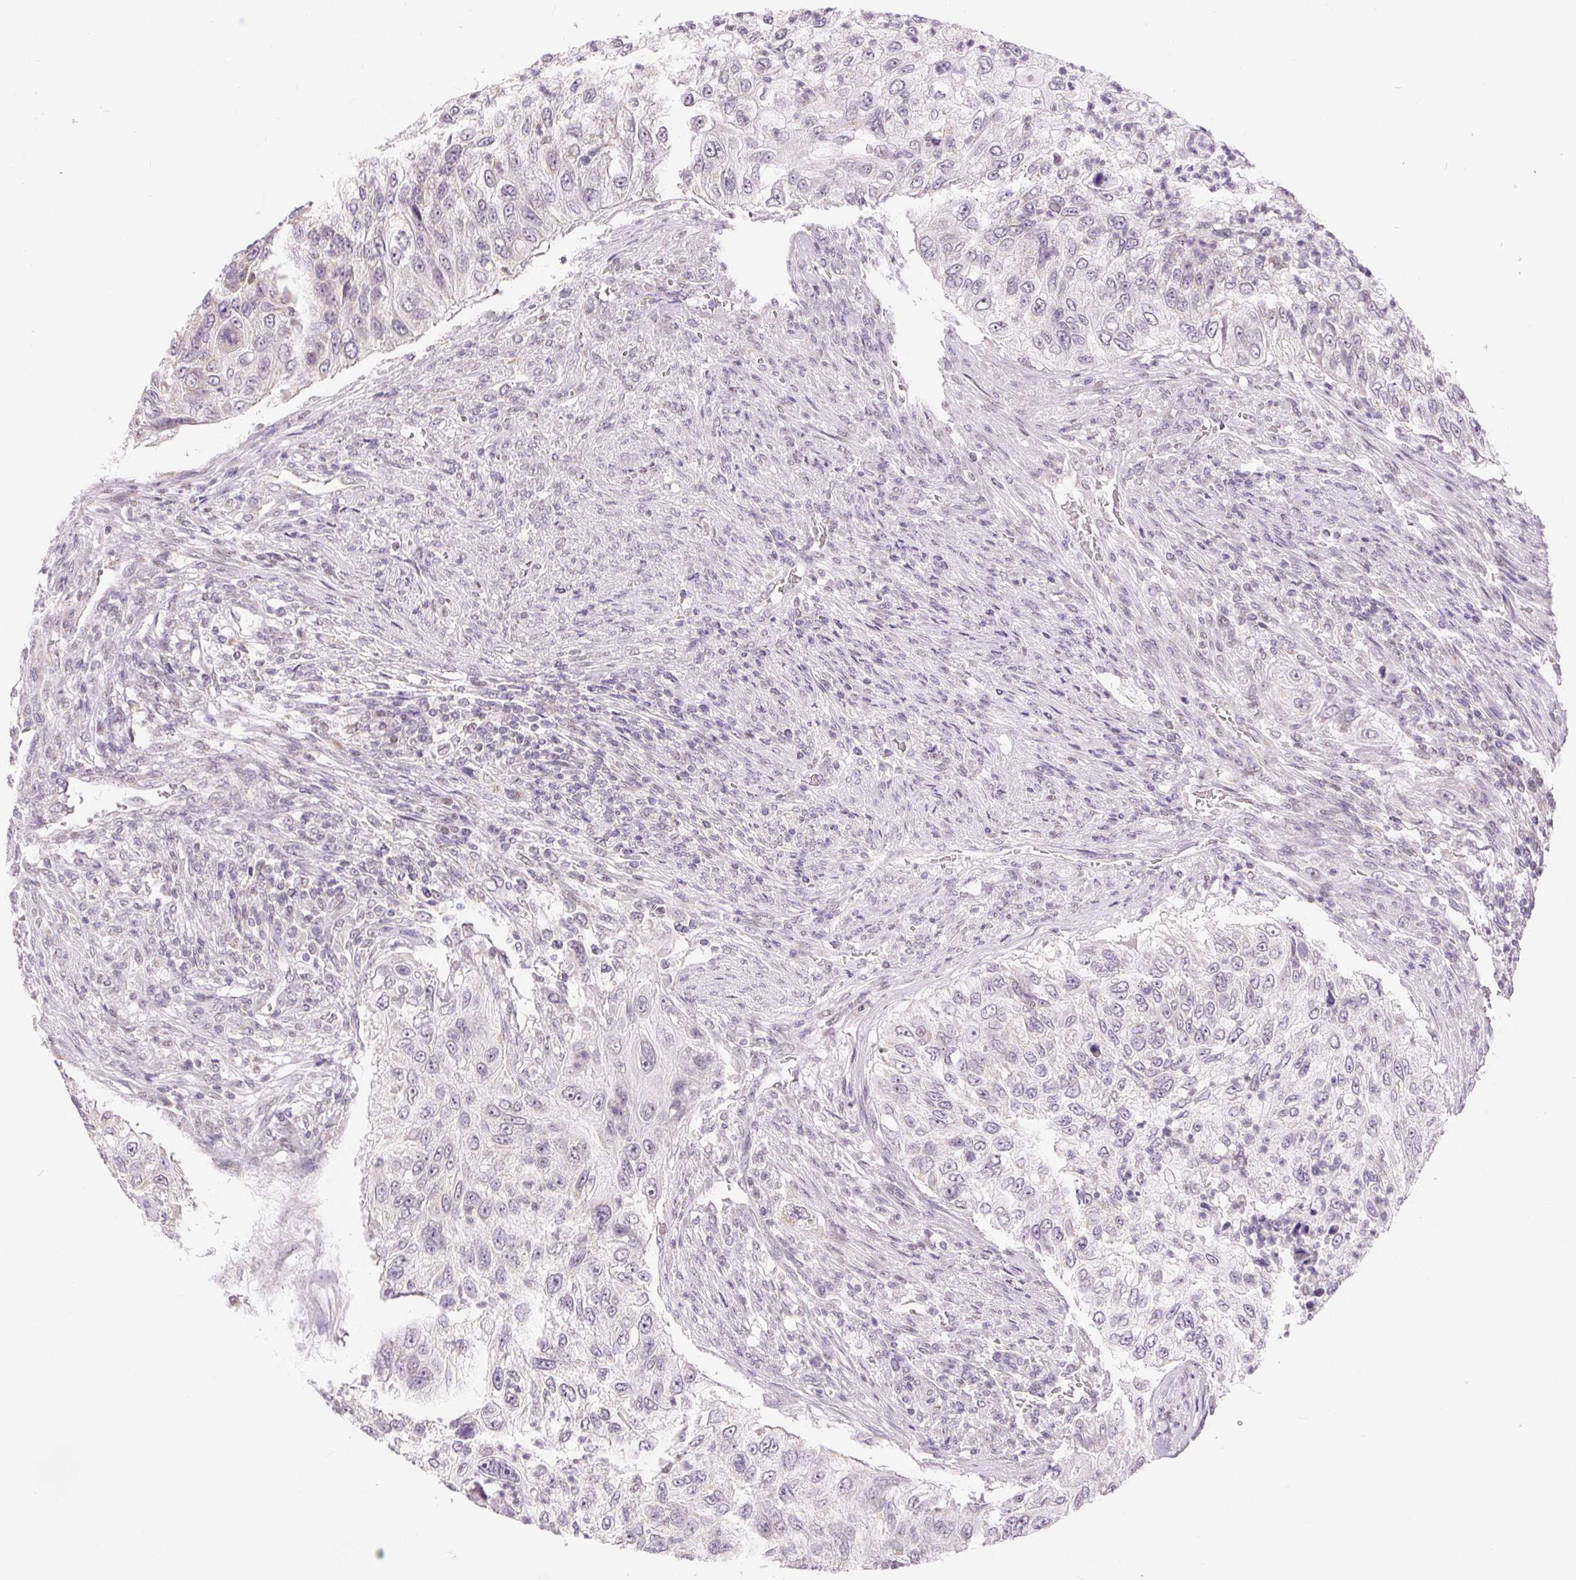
{"staining": {"intensity": "negative", "quantity": "none", "location": "none"}, "tissue": "urothelial cancer", "cell_type": "Tumor cells", "image_type": "cancer", "snomed": [{"axis": "morphology", "description": "Urothelial carcinoma, High grade"}, {"axis": "topography", "description": "Urinary bladder"}], "caption": "Histopathology image shows no significant protein expression in tumor cells of urothelial cancer. The staining was performed using DAB (3,3'-diaminobenzidine) to visualize the protein expression in brown, while the nuclei were stained in blue with hematoxylin (Magnification: 20x).", "gene": "POU2F2", "patient": {"sex": "female", "age": 60}}